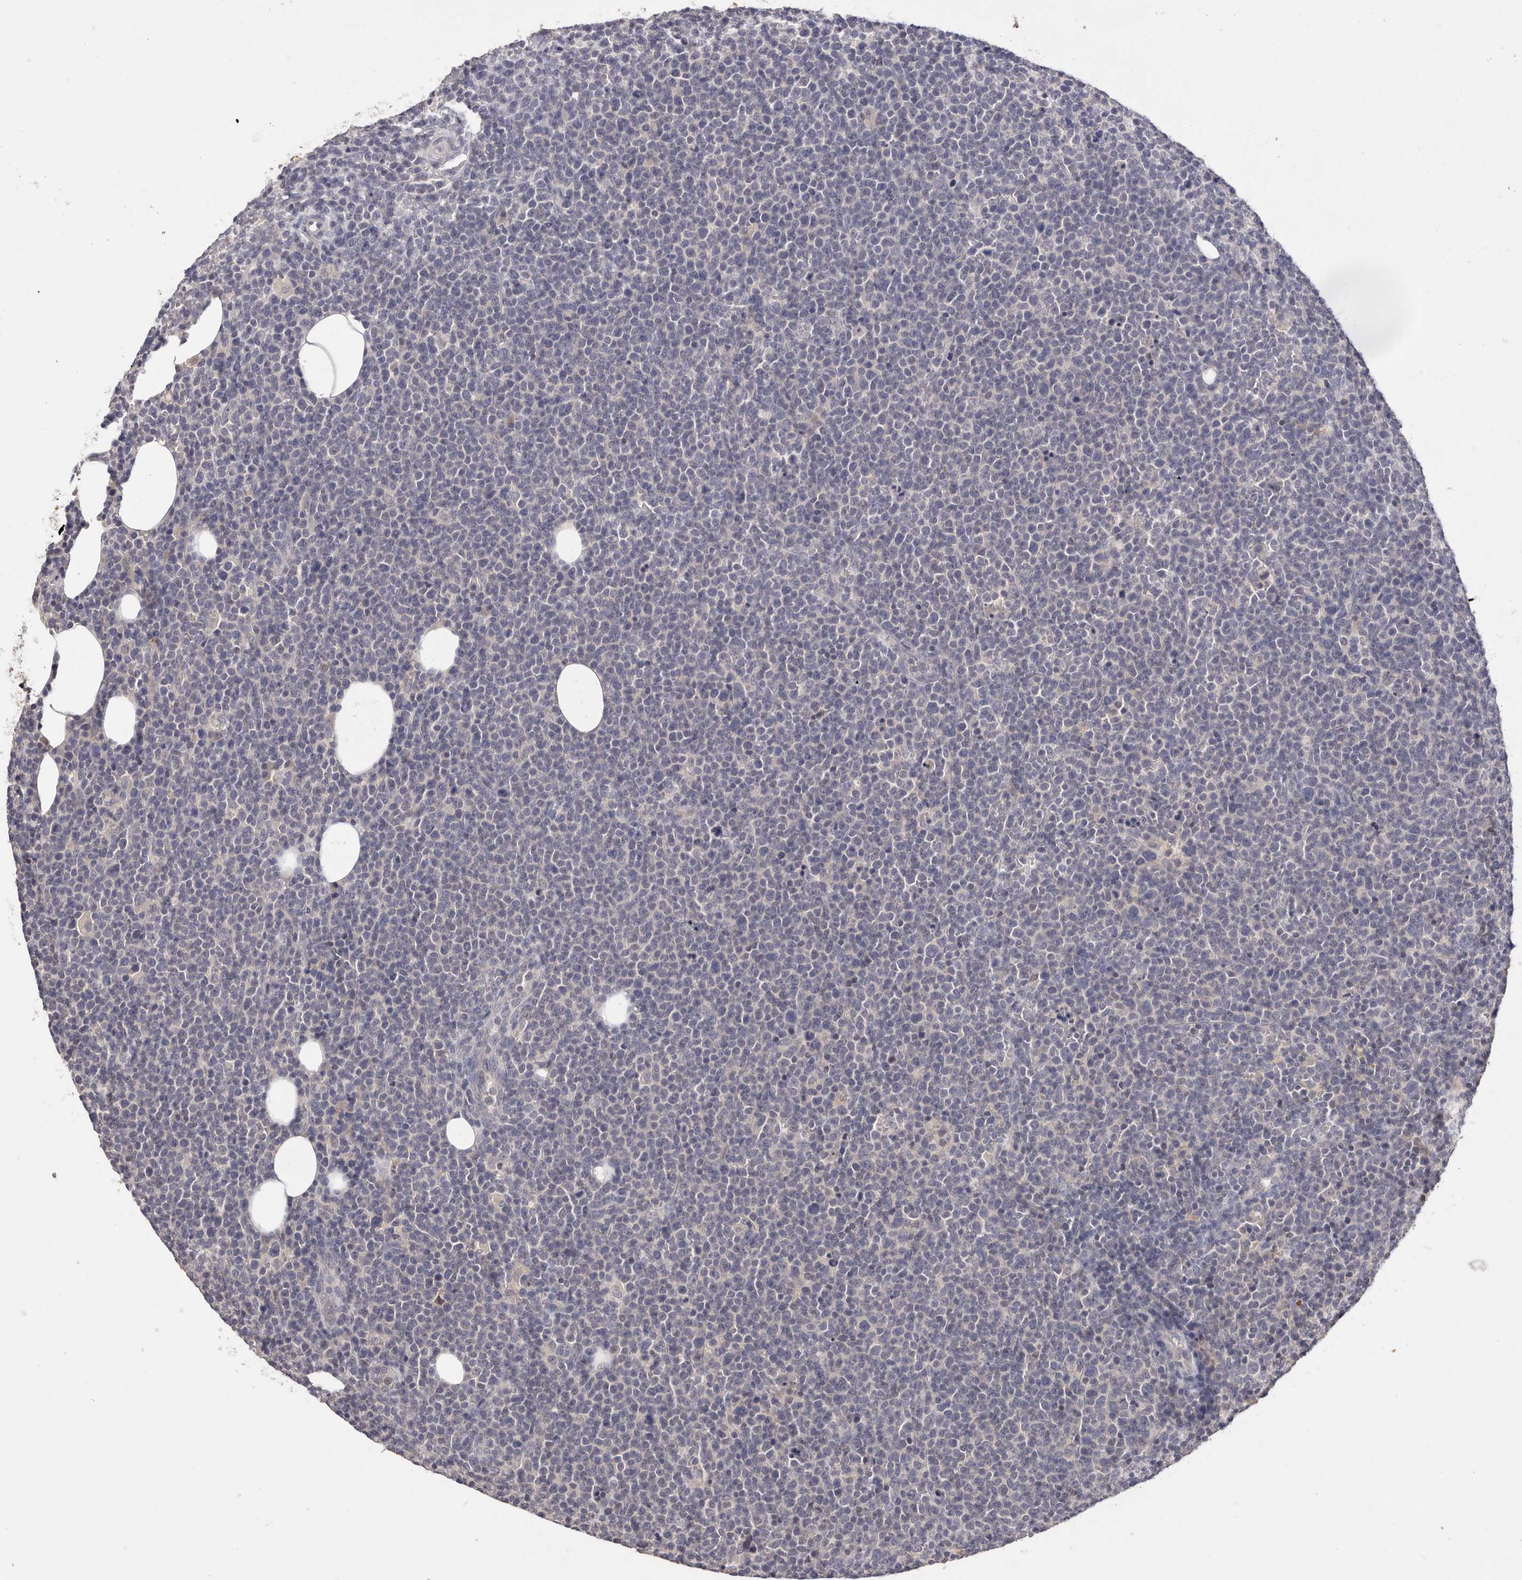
{"staining": {"intensity": "negative", "quantity": "none", "location": "none"}, "tissue": "lymphoma", "cell_type": "Tumor cells", "image_type": "cancer", "snomed": [{"axis": "morphology", "description": "Malignant lymphoma, non-Hodgkin's type, High grade"}, {"axis": "topography", "description": "Lymph node"}], "caption": "Lymphoma was stained to show a protein in brown. There is no significant staining in tumor cells. The staining was performed using DAB to visualize the protein expression in brown, while the nuclei were stained in blue with hematoxylin (Magnification: 20x).", "gene": "DOP1A", "patient": {"sex": "male", "age": 61}}